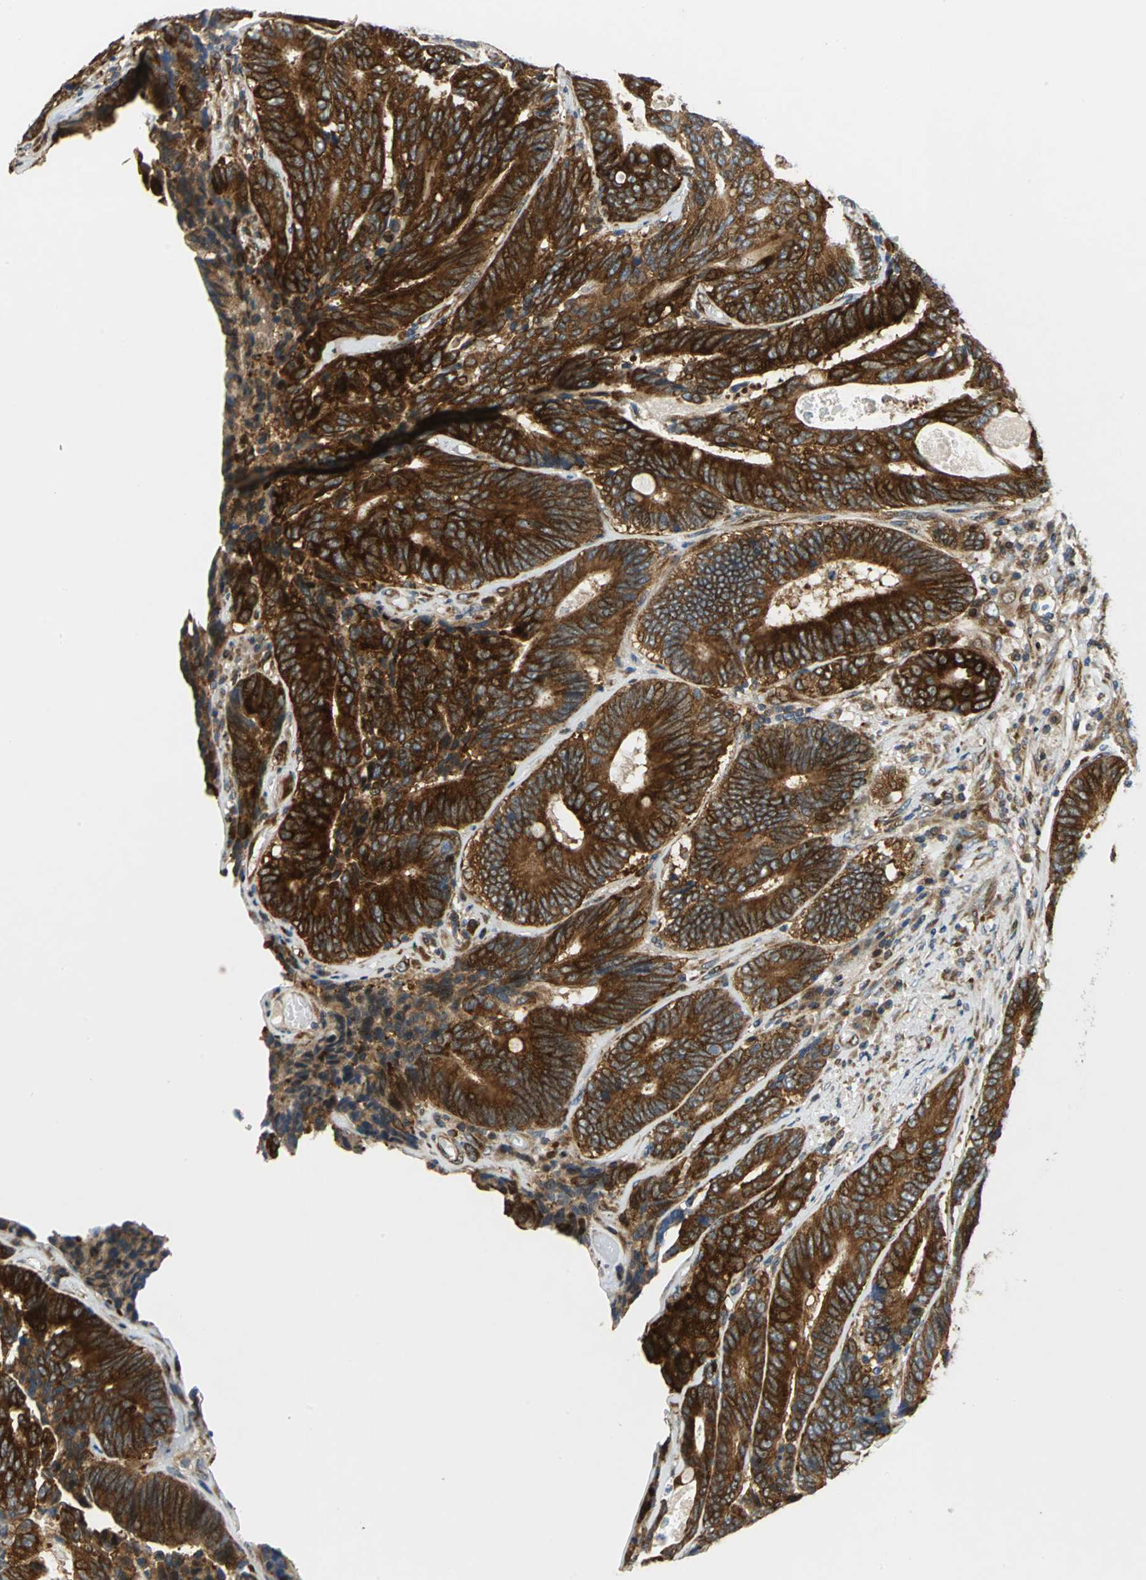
{"staining": {"intensity": "strong", "quantity": ">75%", "location": "cytoplasmic/membranous"}, "tissue": "colorectal cancer", "cell_type": "Tumor cells", "image_type": "cancer", "snomed": [{"axis": "morphology", "description": "Adenocarcinoma, NOS"}, {"axis": "topography", "description": "Colon"}], "caption": "Immunohistochemical staining of human colorectal cancer reveals high levels of strong cytoplasmic/membranous protein staining in about >75% of tumor cells.", "gene": "YBX1", "patient": {"sex": "female", "age": 78}}